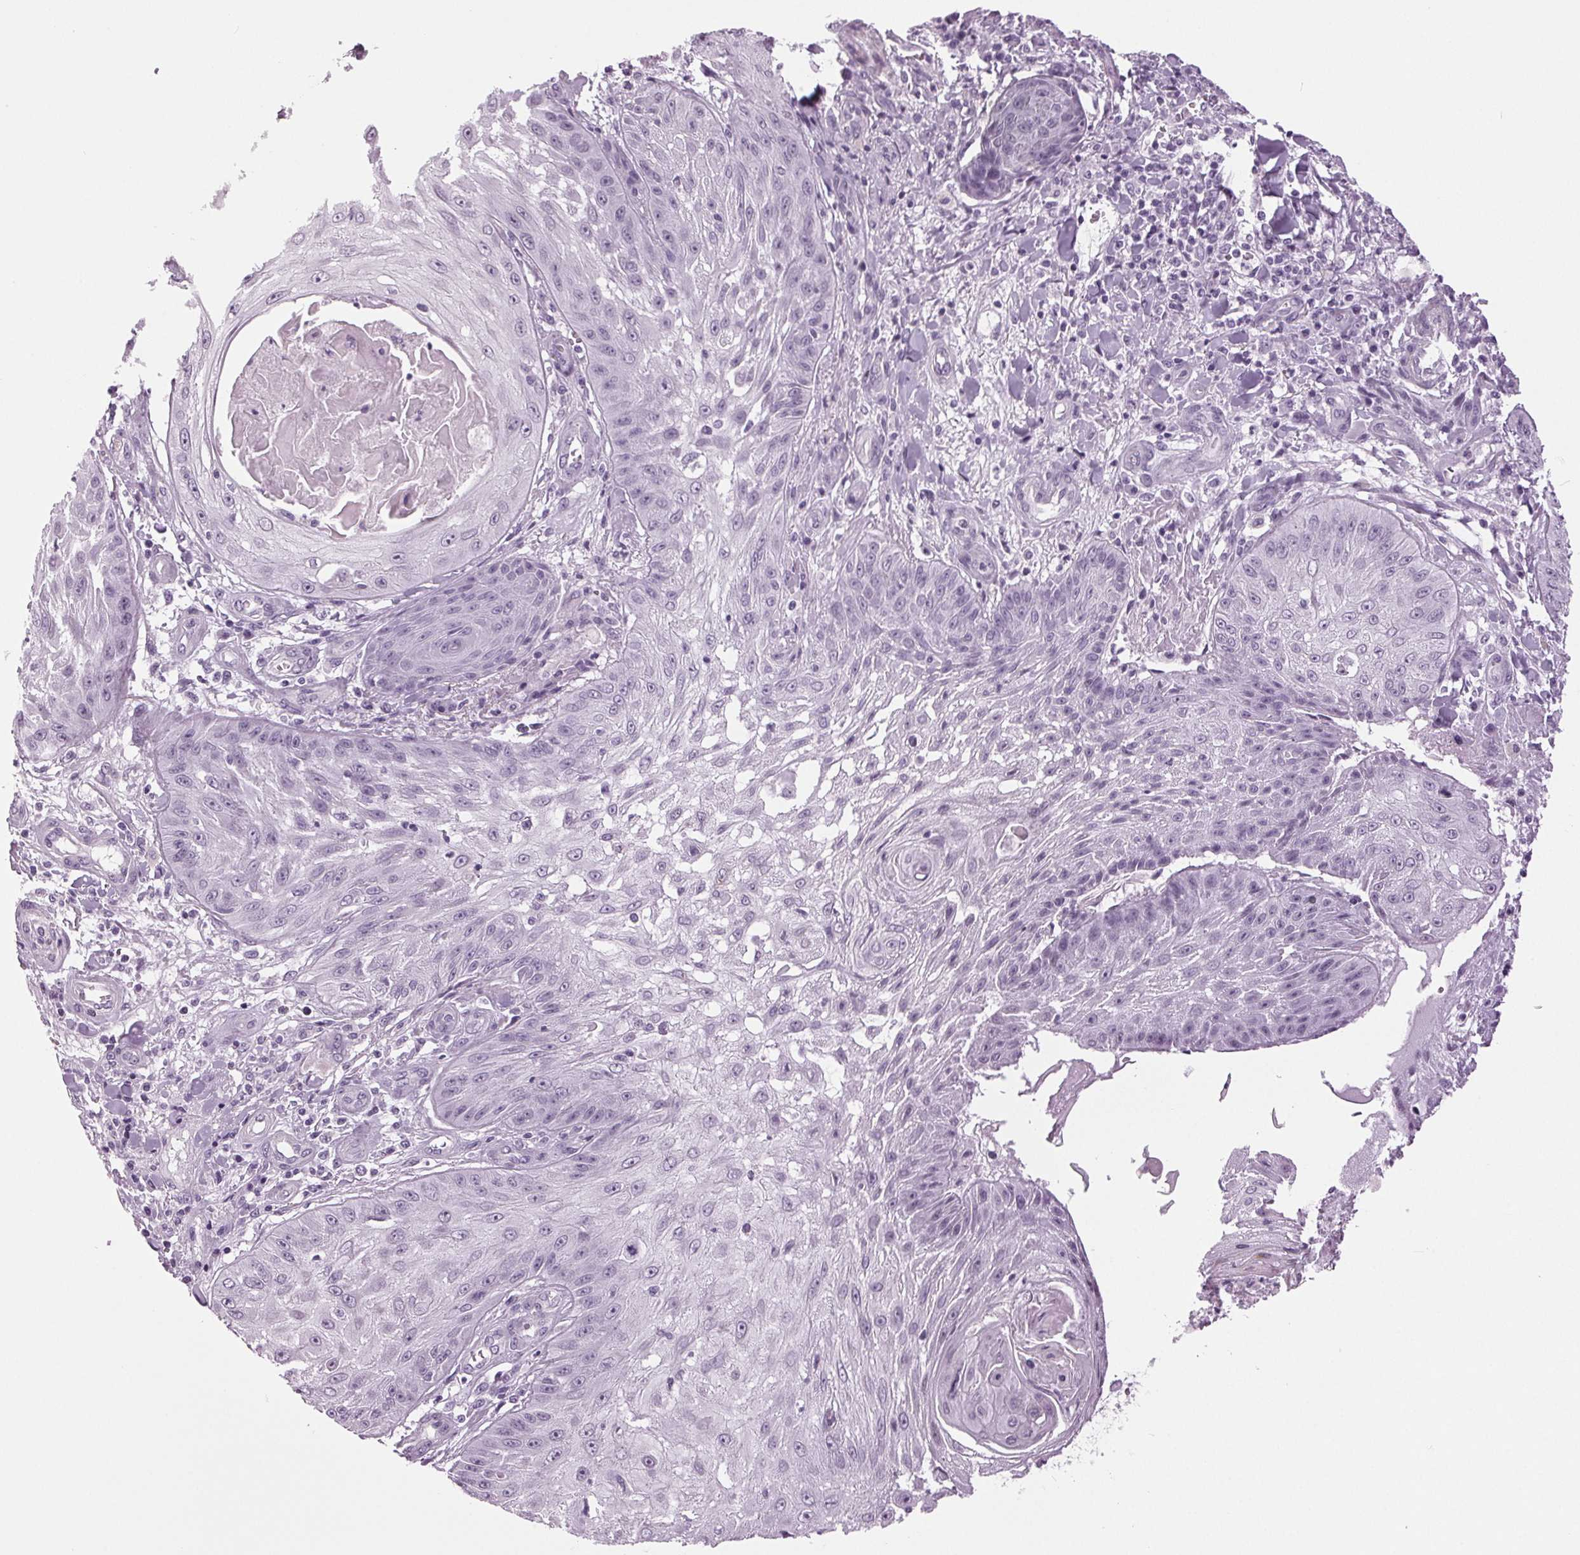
{"staining": {"intensity": "negative", "quantity": "none", "location": "none"}, "tissue": "skin cancer", "cell_type": "Tumor cells", "image_type": "cancer", "snomed": [{"axis": "morphology", "description": "Squamous cell carcinoma, NOS"}, {"axis": "topography", "description": "Skin"}], "caption": "Immunohistochemistry histopathology image of squamous cell carcinoma (skin) stained for a protein (brown), which exhibits no expression in tumor cells. (Immunohistochemistry (ihc), brightfield microscopy, high magnification).", "gene": "DNAH12", "patient": {"sex": "male", "age": 70}}